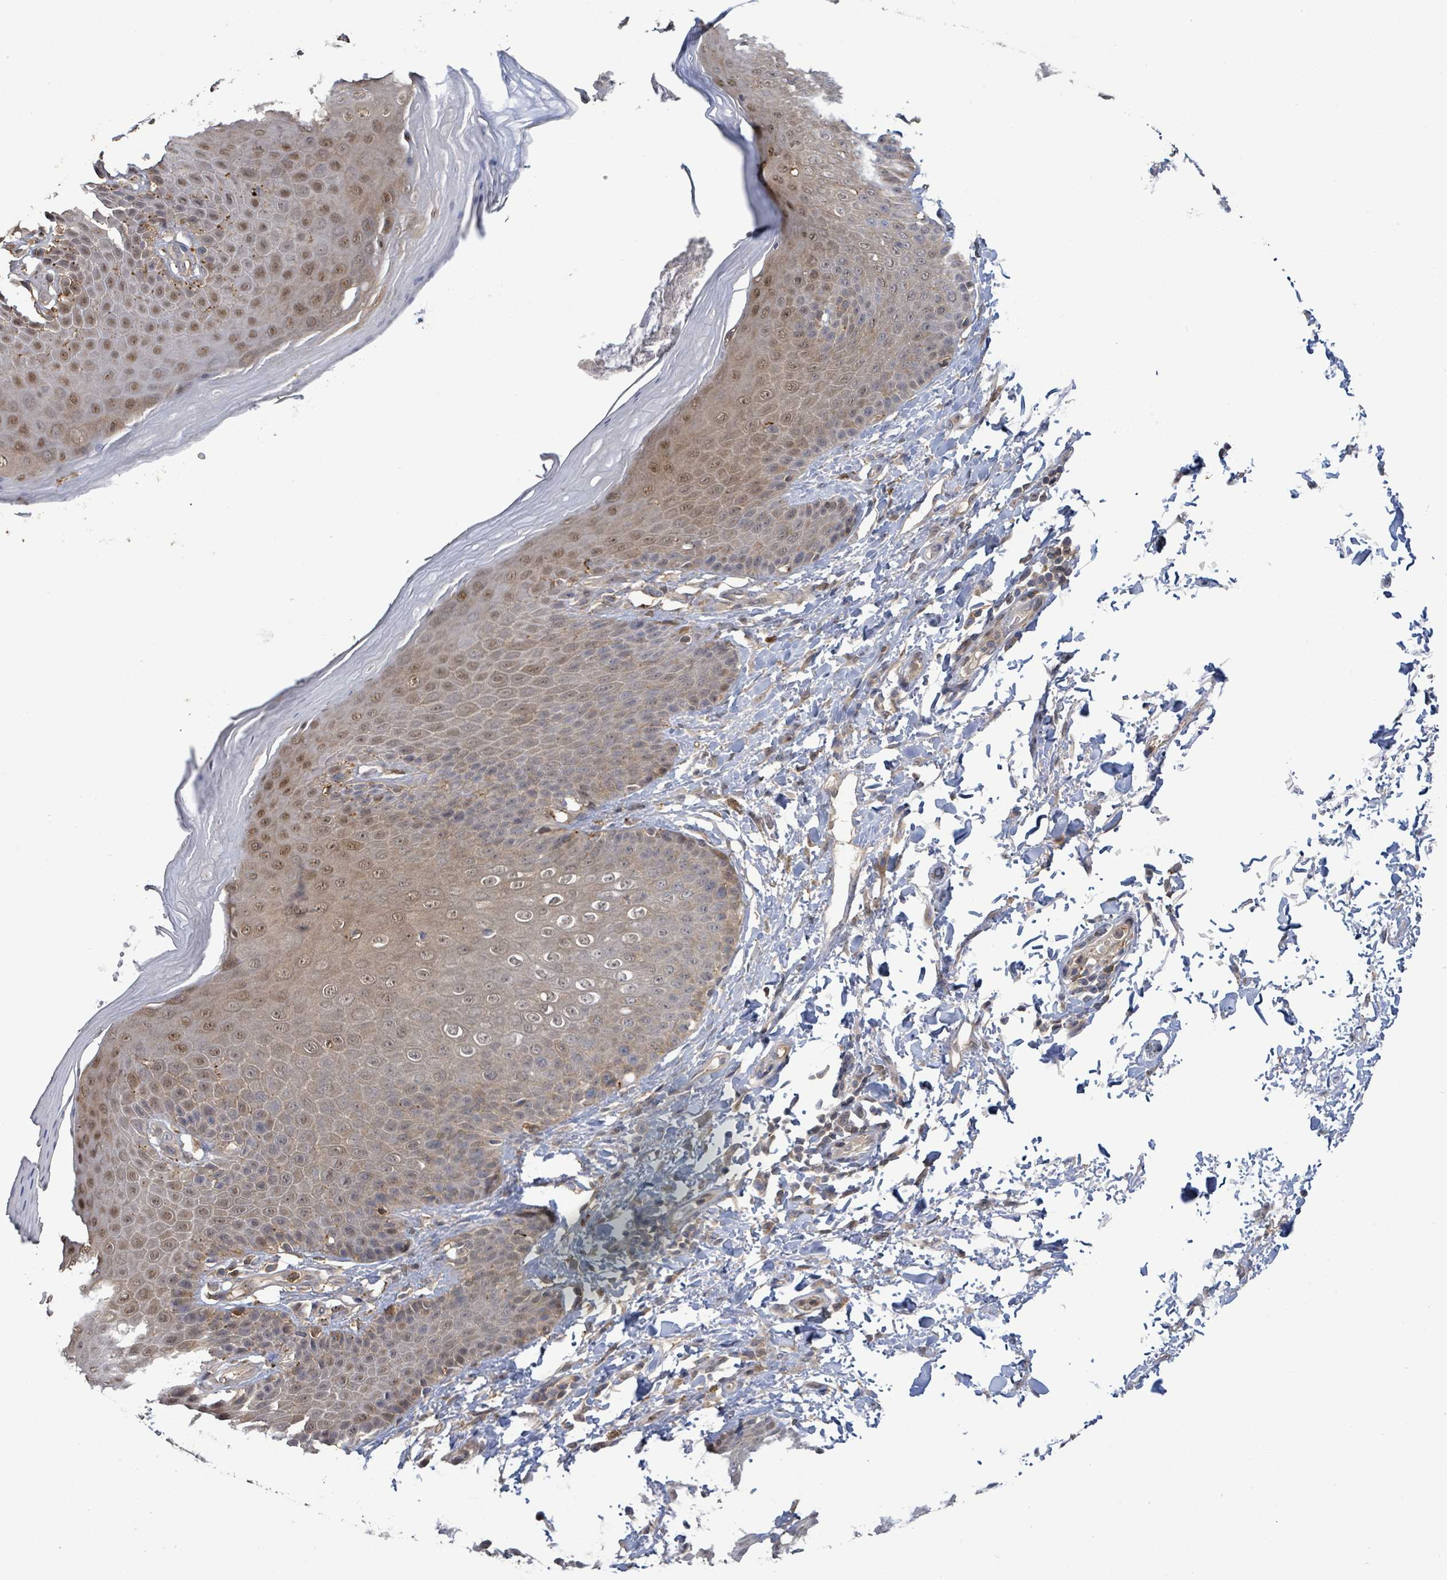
{"staining": {"intensity": "moderate", "quantity": "25%-75%", "location": "cytoplasmic/membranous,nuclear"}, "tissue": "skin", "cell_type": "Epidermal cells", "image_type": "normal", "snomed": [{"axis": "morphology", "description": "Normal tissue, NOS"}, {"axis": "topography", "description": "Peripheral nerve tissue"}], "caption": "The image reveals immunohistochemical staining of normal skin. There is moderate cytoplasmic/membranous,nuclear expression is identified in about 25%-75% of epidermal cells. (IHC, brightfield microscopy, high magnification).", "gene": "PGAM1", "patient": {"sex": "male", "age": 51}}